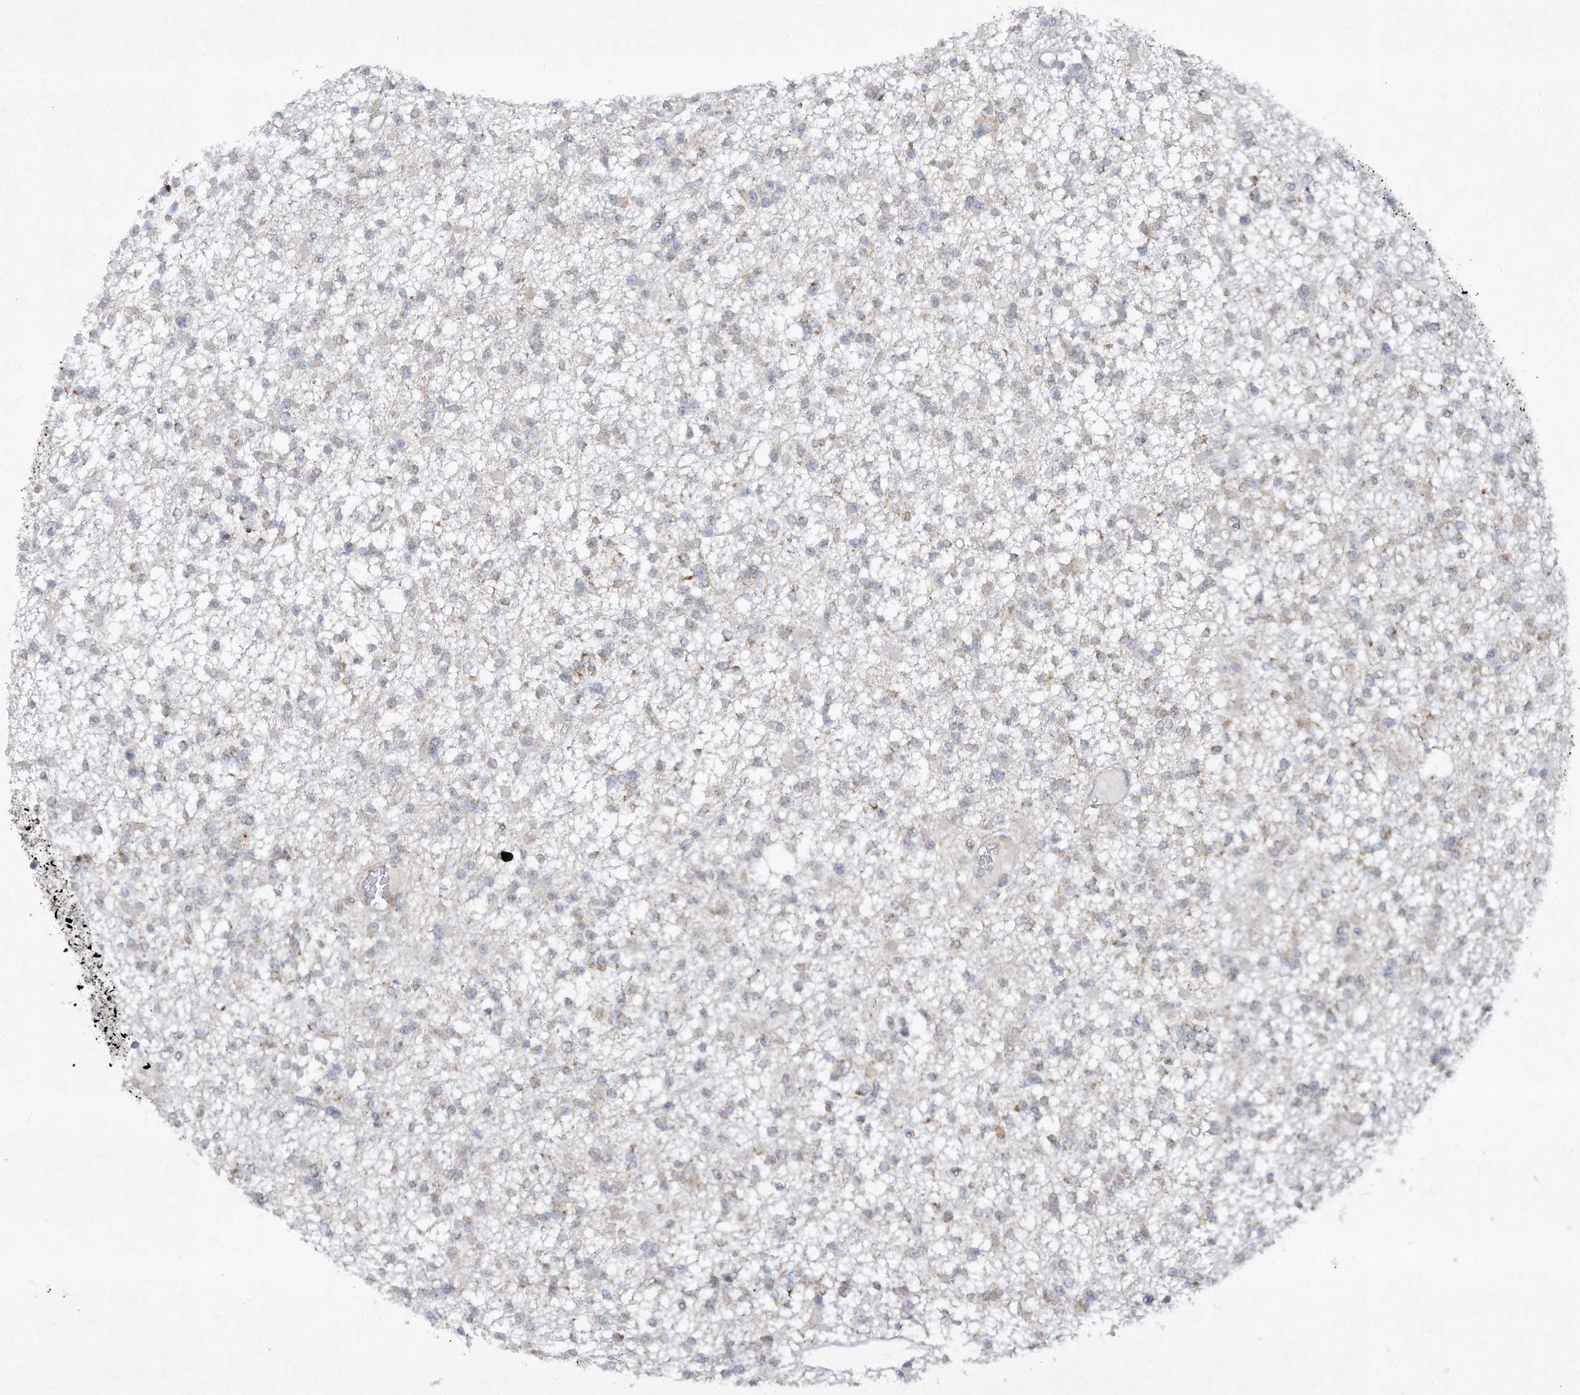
{"staining": {"intensity": "negative", "quantity": "none", "location": "none"}, "tissue": "glioma", "cell_type": "Tumor cells", "image_type": "cancer", "snomed": [{"axis": "morphology", "description": "Glioma, malignant, Low grade"}, {"axis": "topography", "description": "Brain"}], "caption": "Immunohistochemistry (IHC) of human glioma exhibits no staining in tumor cells.", "gene": "CHRNA4", "patient": {"sex": "female", "age": 22}}